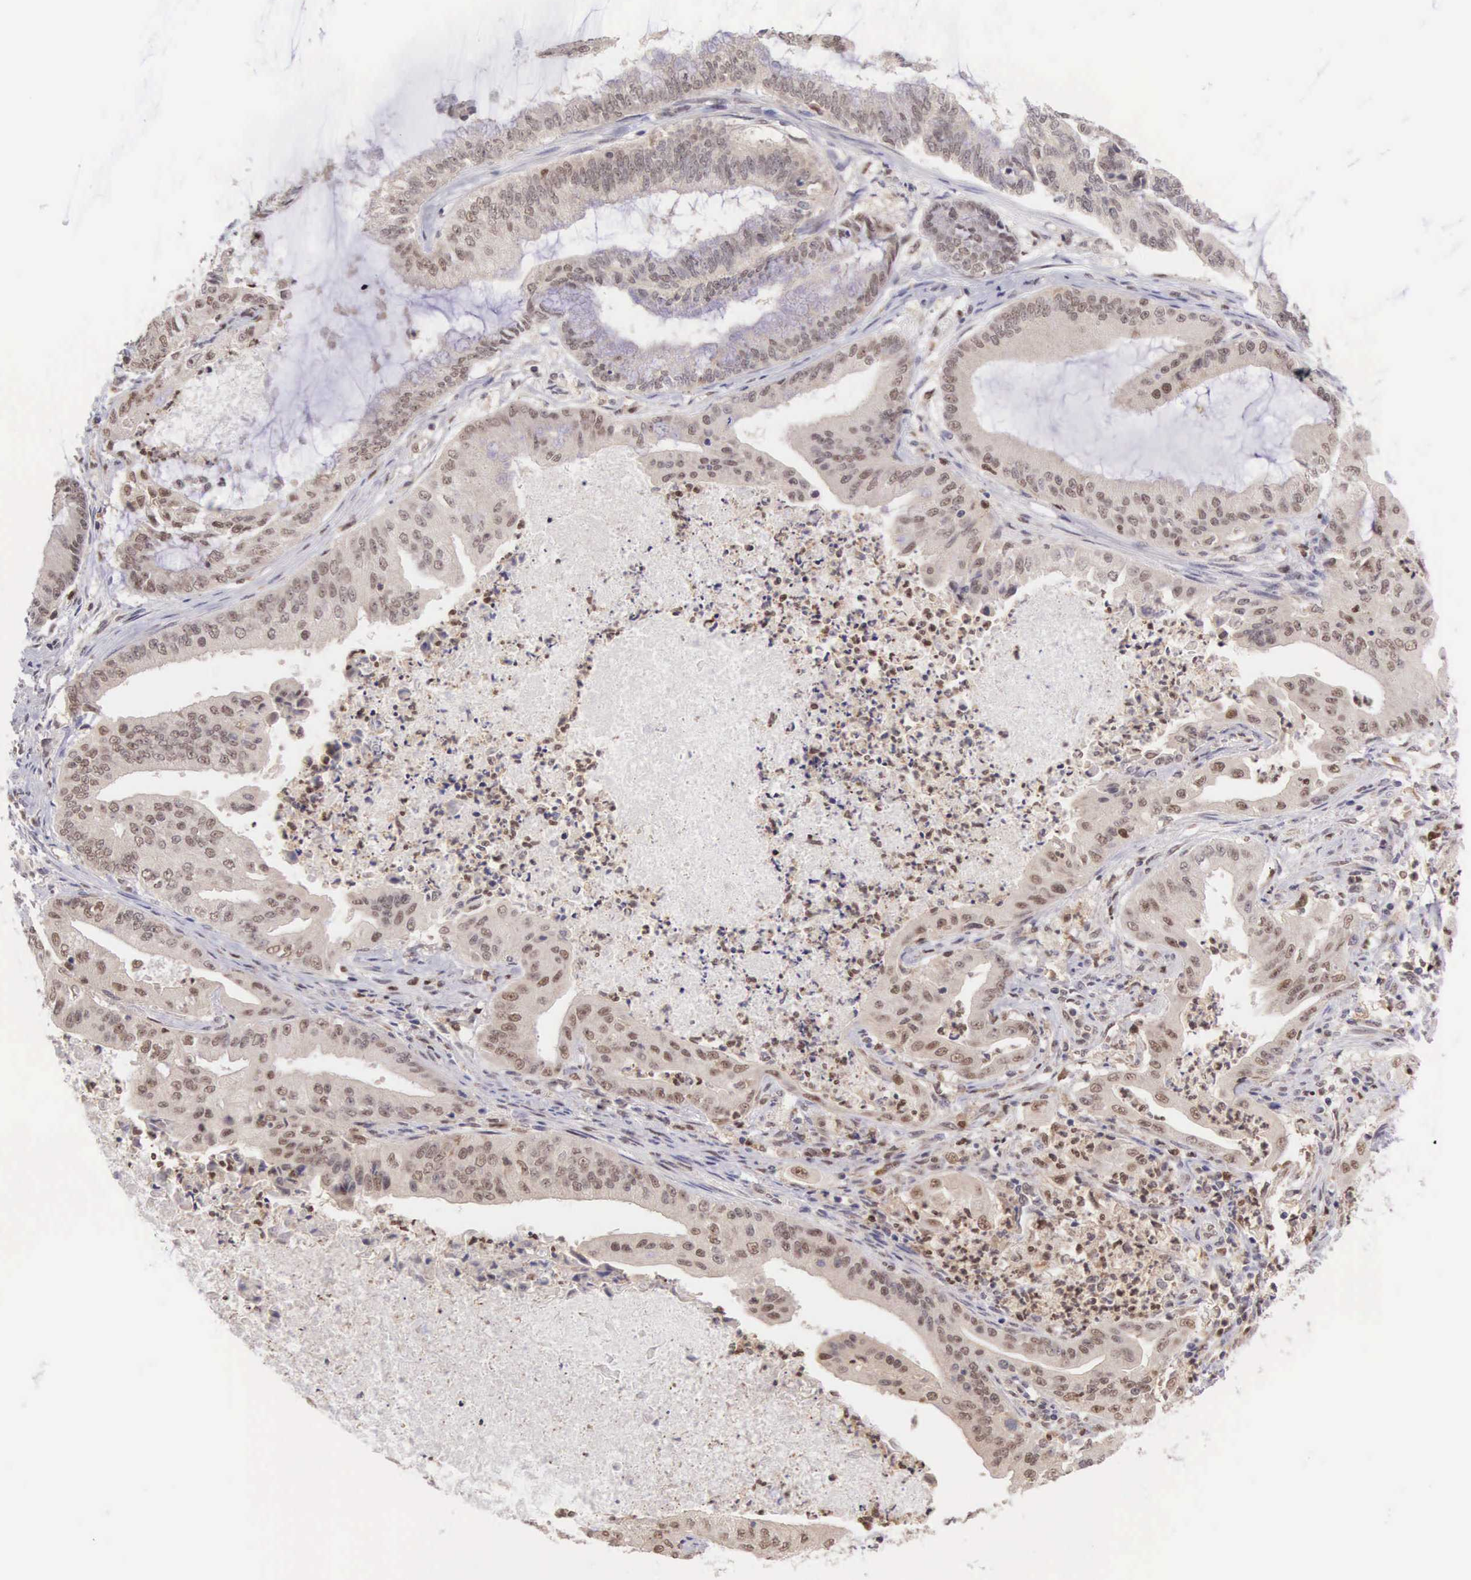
{"staining": {"intensity": "weak", "quantity": "25%-75%", "location": "nuclear"}, "tissue": "endometrial cancer", "cell_type": "Tumor cells", "image_type": "cancer", "snomed": [{"axis": "morphology", "description": "Adenocarcinoma, NOS"}, {"axis": "topography", "description": "Endometrium"}], "caption": "IHC of human adenocarcinoma (endometrial) exhibits low levels of weak nuclear staining in approximately 25%-75% of tumor cells.", "gene": "GRK3", "patient": {"sex": "female", "age": 63}}